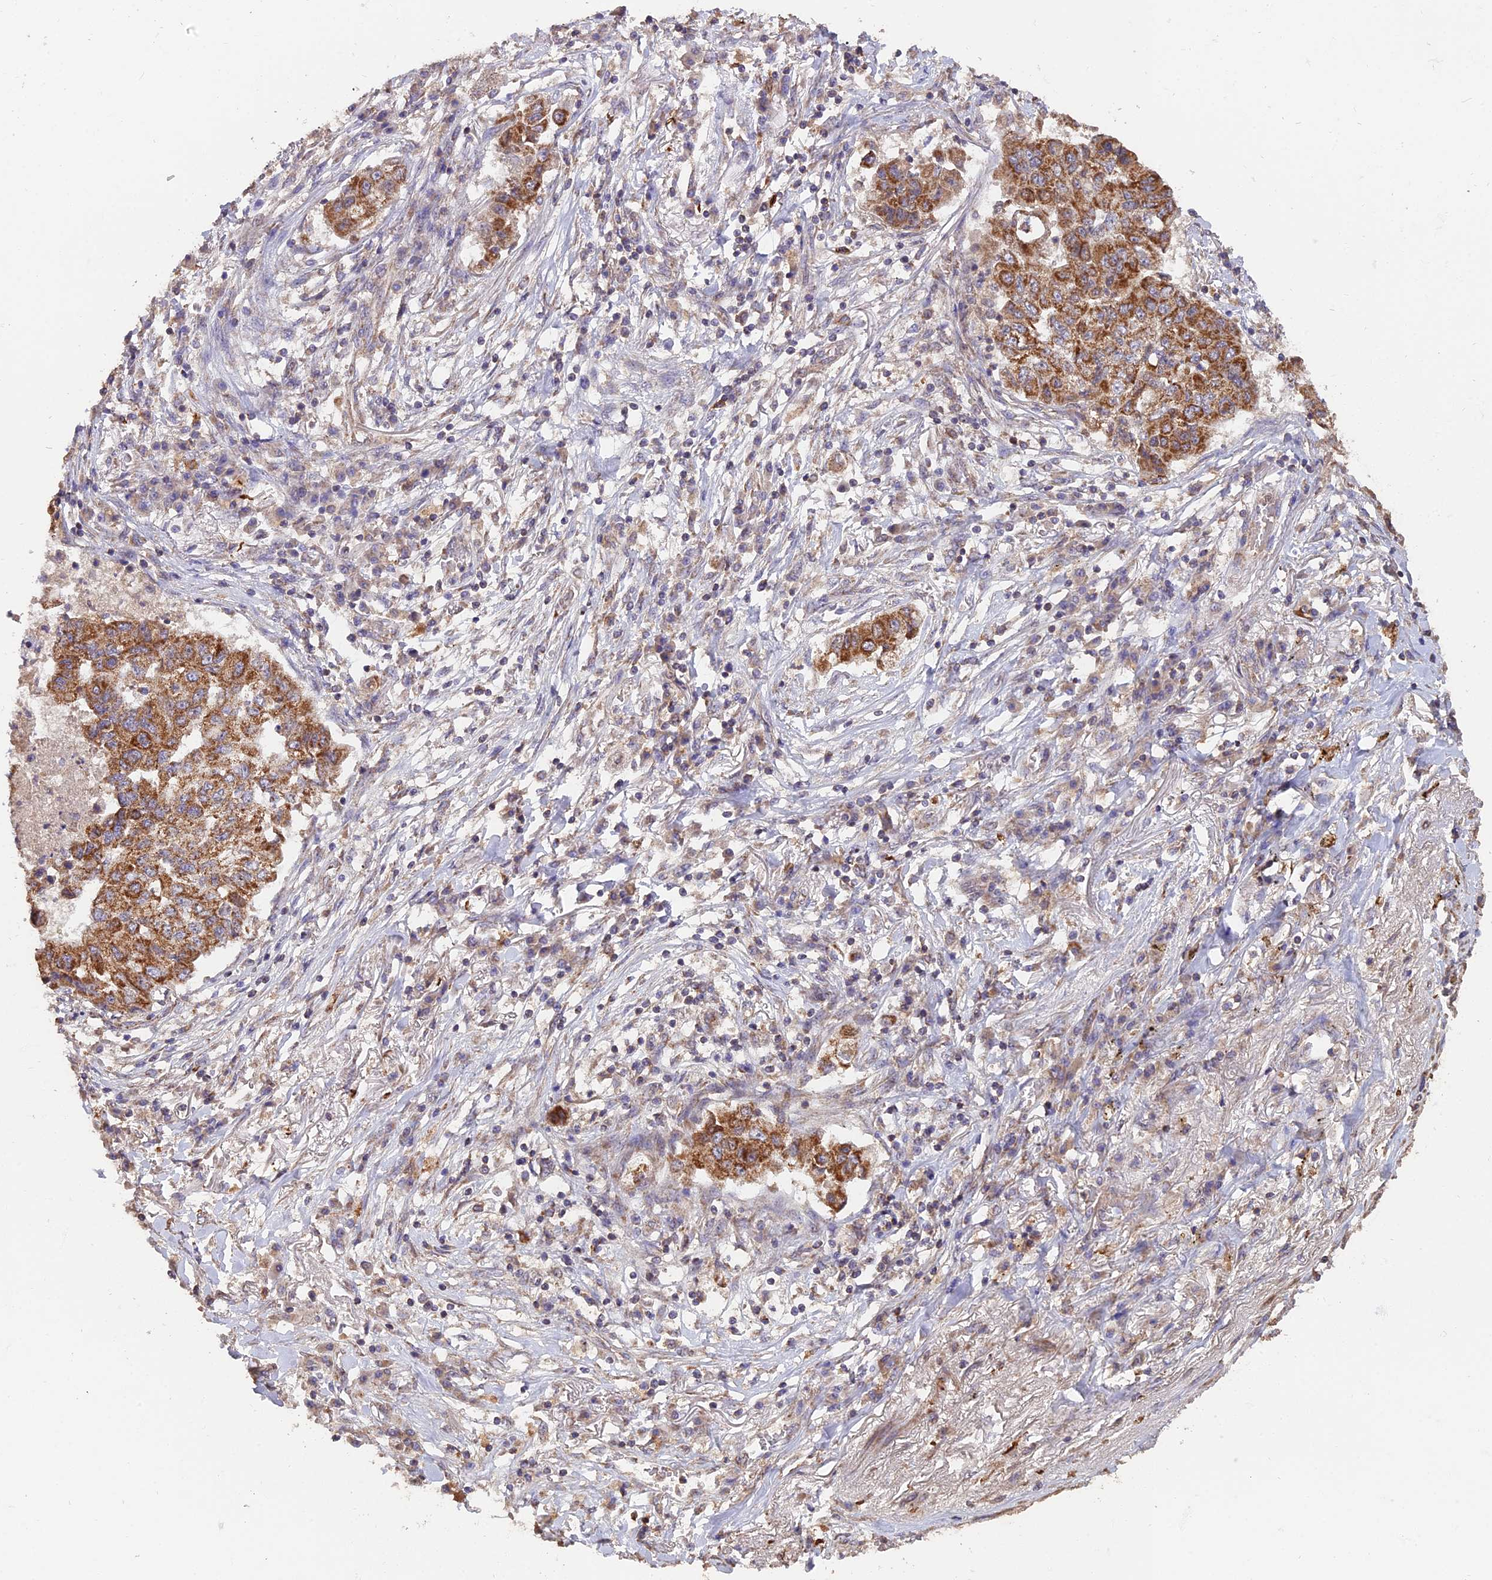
{"staining": {"intensity": "strong", "quantity": ">75%", "location": "cytoplasmic/membranous"}, "tissue": "lung cancer", "cell_type": "Tumor cells", "image_type": "cancer", "snomed": [{"axis": "morphology", "description": "Squamous cell carcinoma, NOS"}, {"axis": "topography", "description": "Lung"}], "caption": "A photomicrograph of human lung cancer stained for a protein demonstrates strong cytoplasmic/membranous brown staining in tumor cells. (DAB (3,3'-diaminobenzidine) = brown stain, brightfield microscopy at high magnification).", "gene": "IFT22", "patient": {"sex": "male", "age": 74}}